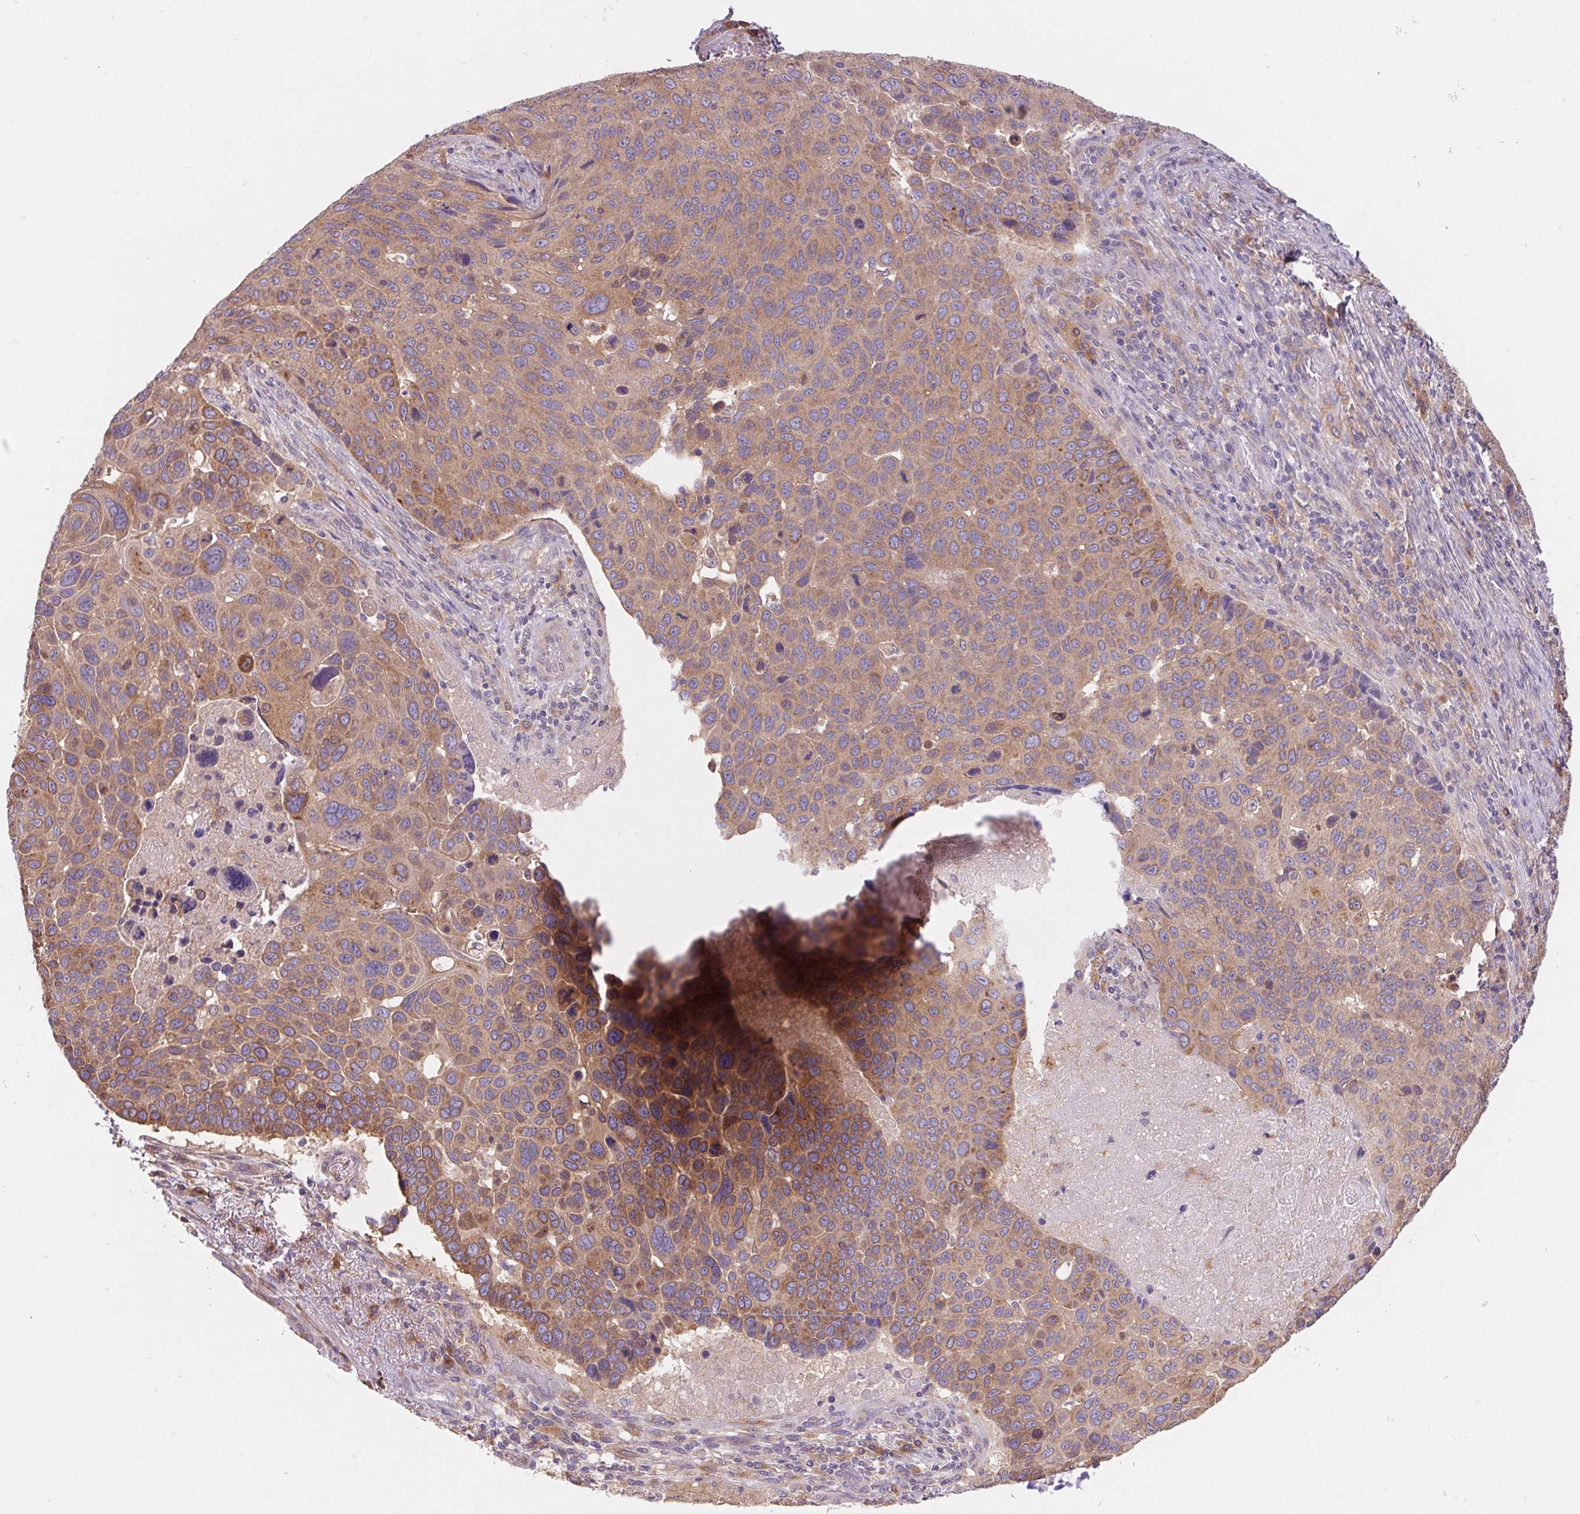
{"staining": {"intensity": "moderate", "quantity": "25%-75%", "location": "cytoplasmic/membranous"}, "tissue": "lung cancer", "cell_type": "Tumor cells", "image_type": "cancer", "snomed": [{"axis": "morphology", "description": "Squamous cell carcinoma, NOS"}, {"axis": "topography", "description": "Lung"}], "caption": "Protein analysis of lung cancer tissue reveals moderate cytoplasmic/membranous positivity in approximately 25%-75% of tumor cells.", "gene": "RAB1A", "patient": {"sex": "male", "age": 68}}